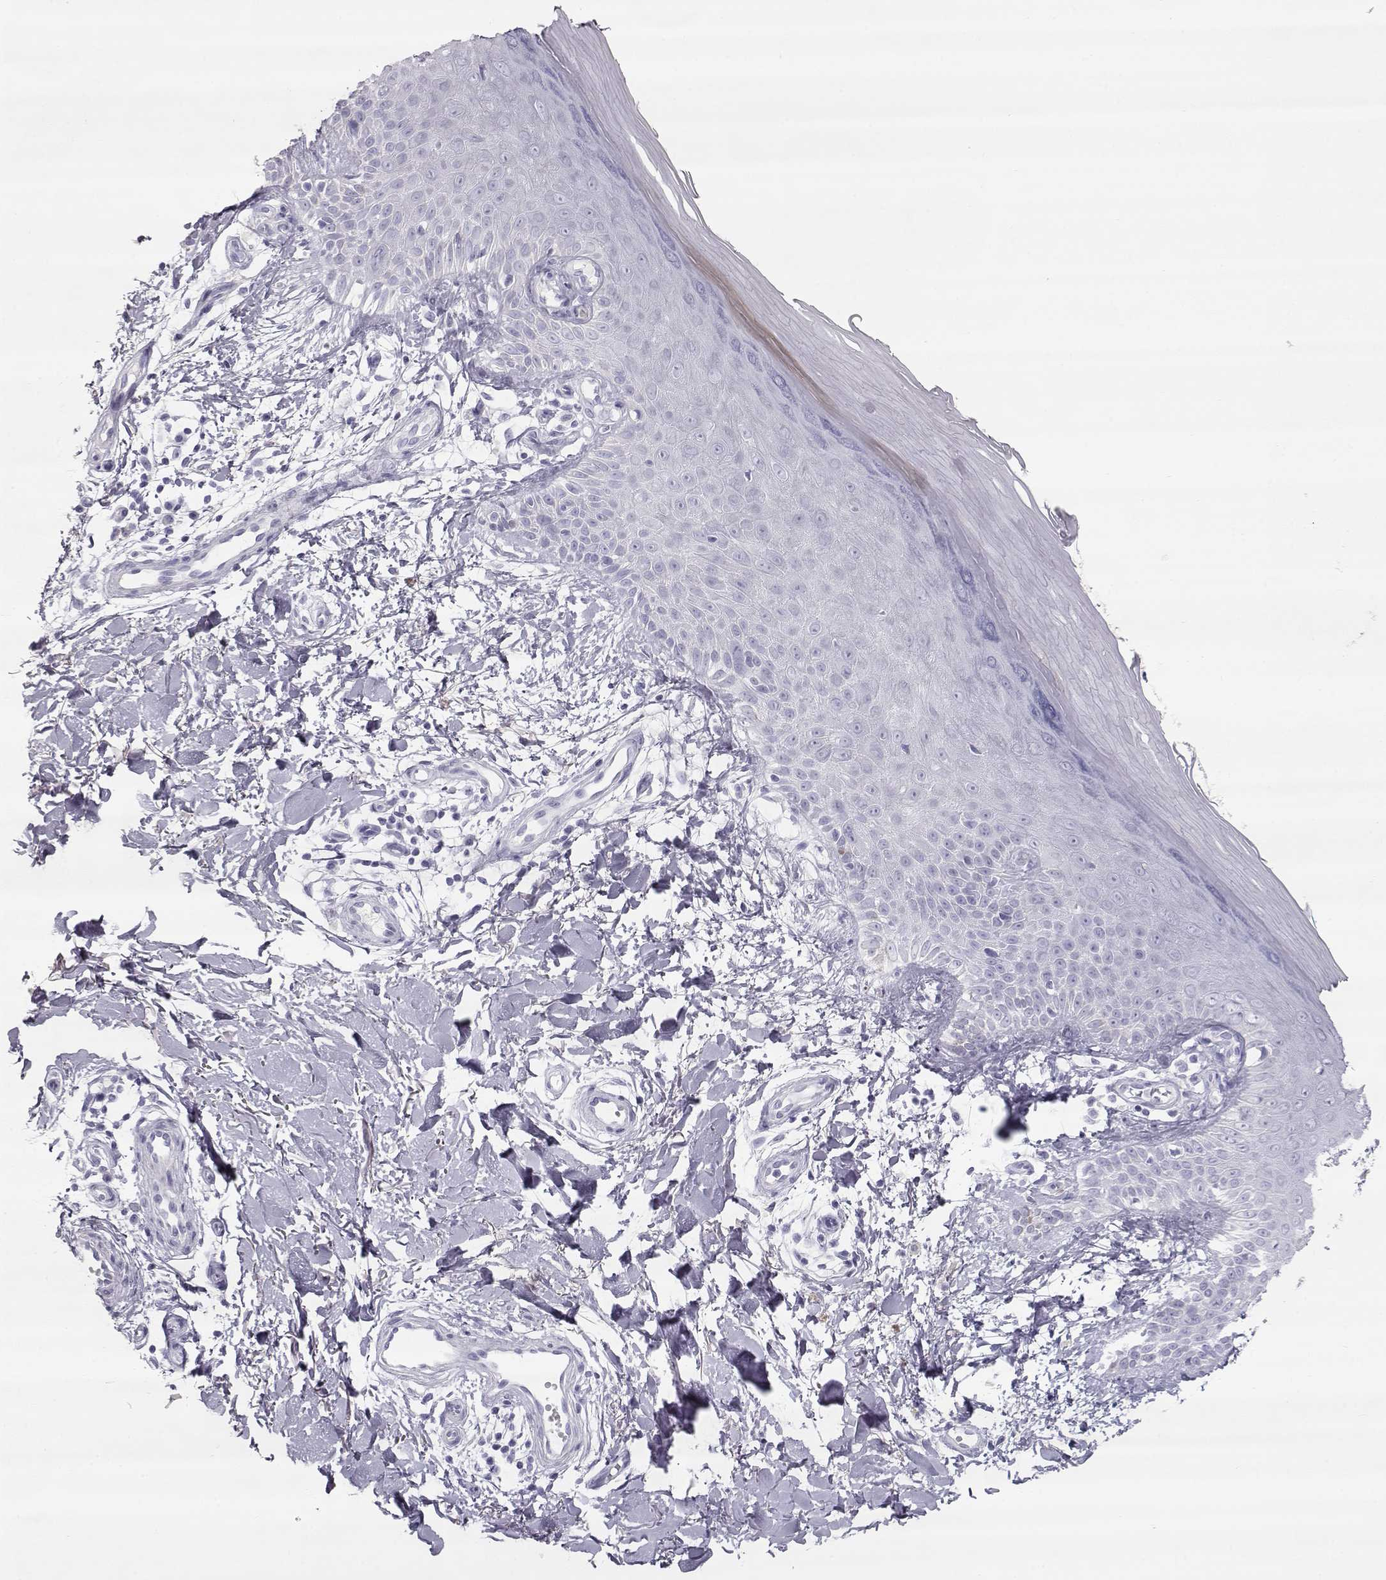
{"staining": {"intensity": "negative", "quantity": "none", "location": "none"}, "tissue": "skin", "cell_type": "Fibroblasts", "image_type": "normal", "snomed": [{"axis": "morphology", "description": "Normal tissue, NOS"}, {"axis": "morphology", "description": "Inflammation, NOS"}, {"axis": "morphology", "description": "Fibrosis, NOS"}, {"axis": "topography", "description": "Skin"}], "caption": "Immunohistochemistry photomicrograph of unremarkable skin: skin stained with DAB (3,3'-diaminobenzidine) exhibits no significant protein positivity in fibroblasts.", "gene": "MIP", "patient": {"sex": "male", "age": 71}}